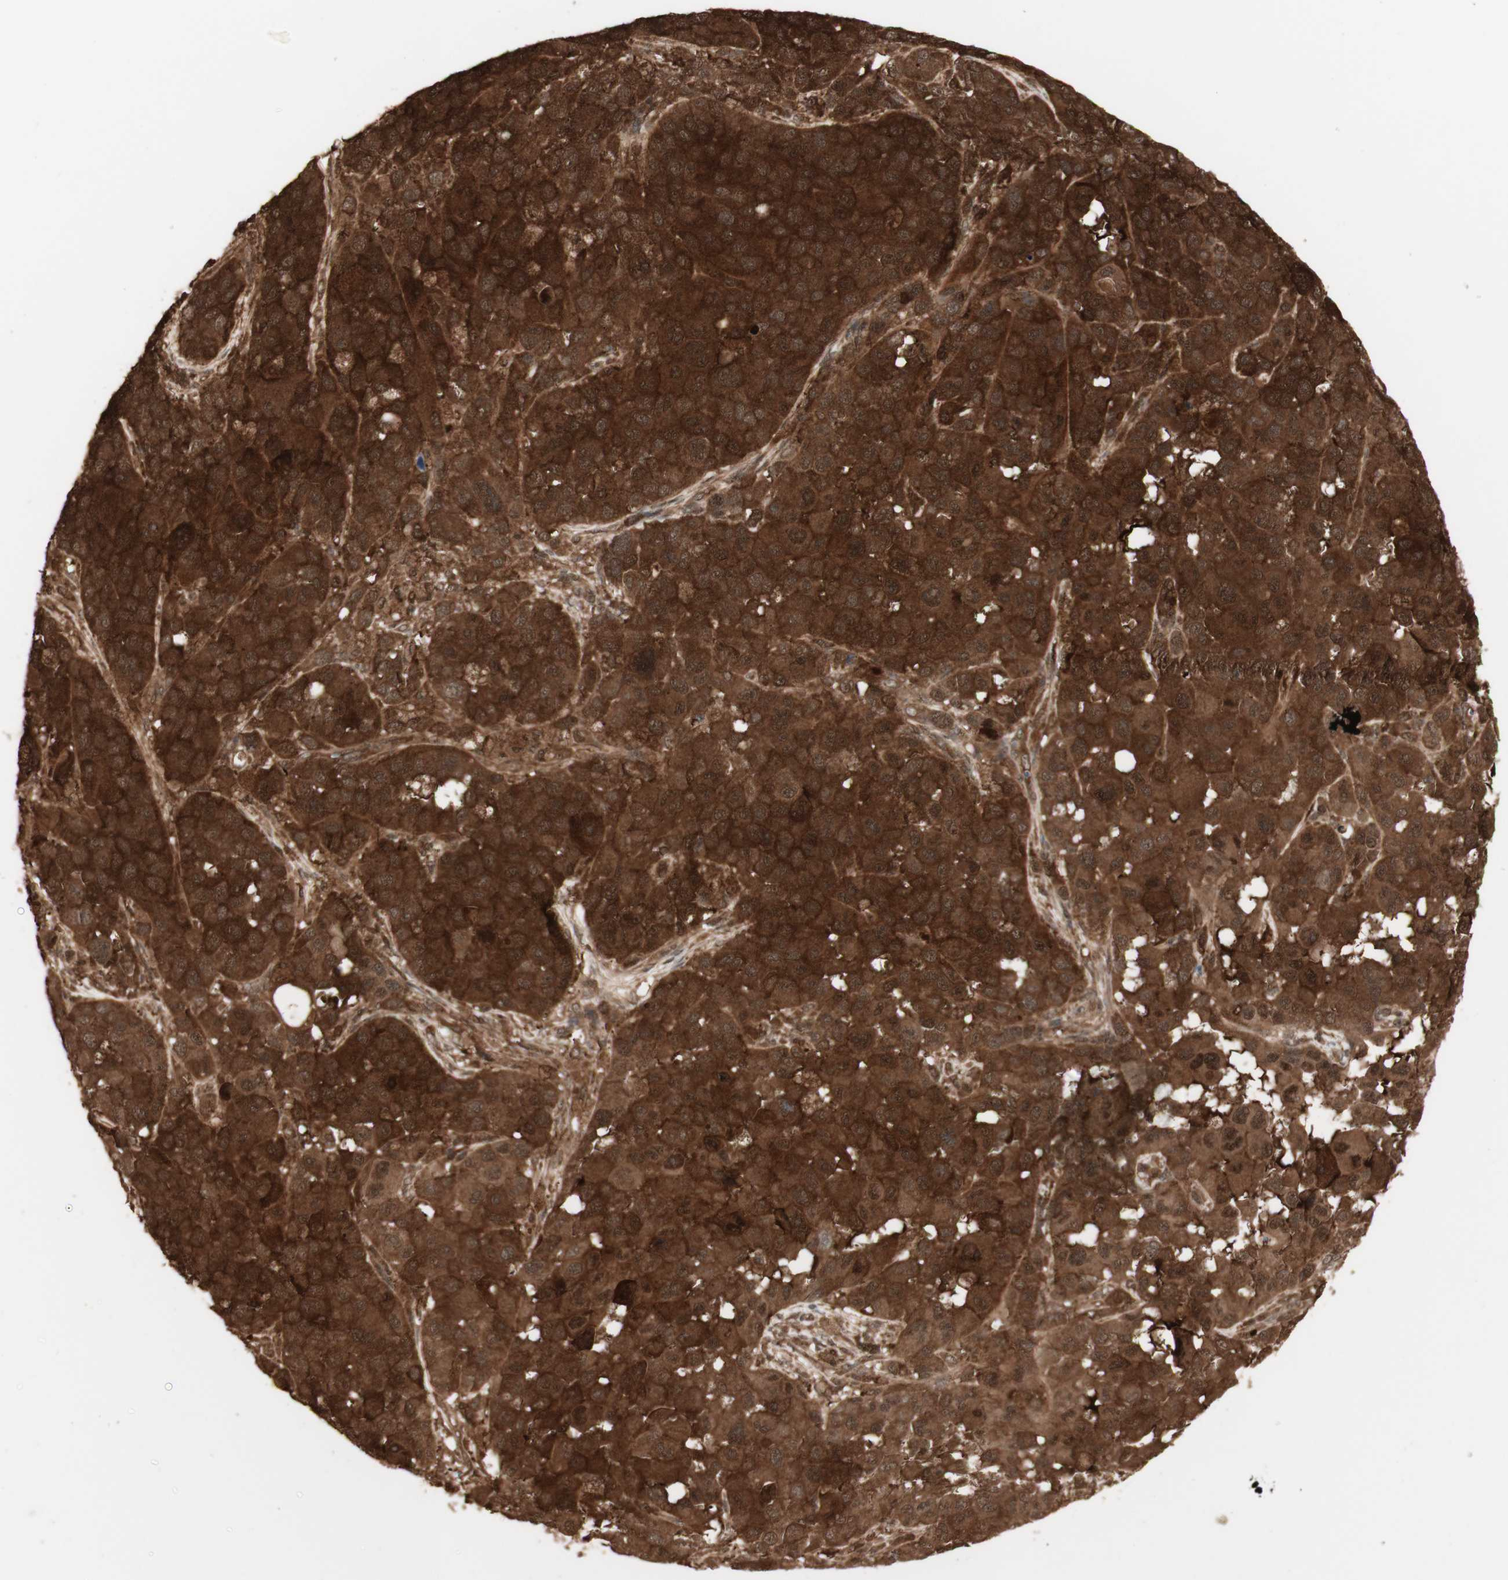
{"staining": {"intensity": "strong", "quantity": ">75%", "location": "cytoplasmic/membranous,nuclear"}, "tissue": "melanoma", "cell_type": "Tumor cells", "image_type": "cancer", "snomed": [{"axis": "morphology", "description": "Malignant melanoma, NOS"}, {"axis": "topography", "description": "Skin"}], "caption": "IHC image of neoplastic tissue: melanoma stained using immunohistochemistry (IHC) shows high levels of strong protein expression localized specifically in the cytoplasmic/membranous and nuclear of tumor cells, appearing as a cytoplasmic/membranous and nuclear brown color.", "gene": "YWHAB", "patient": {"sex": "male", "age": 96}}